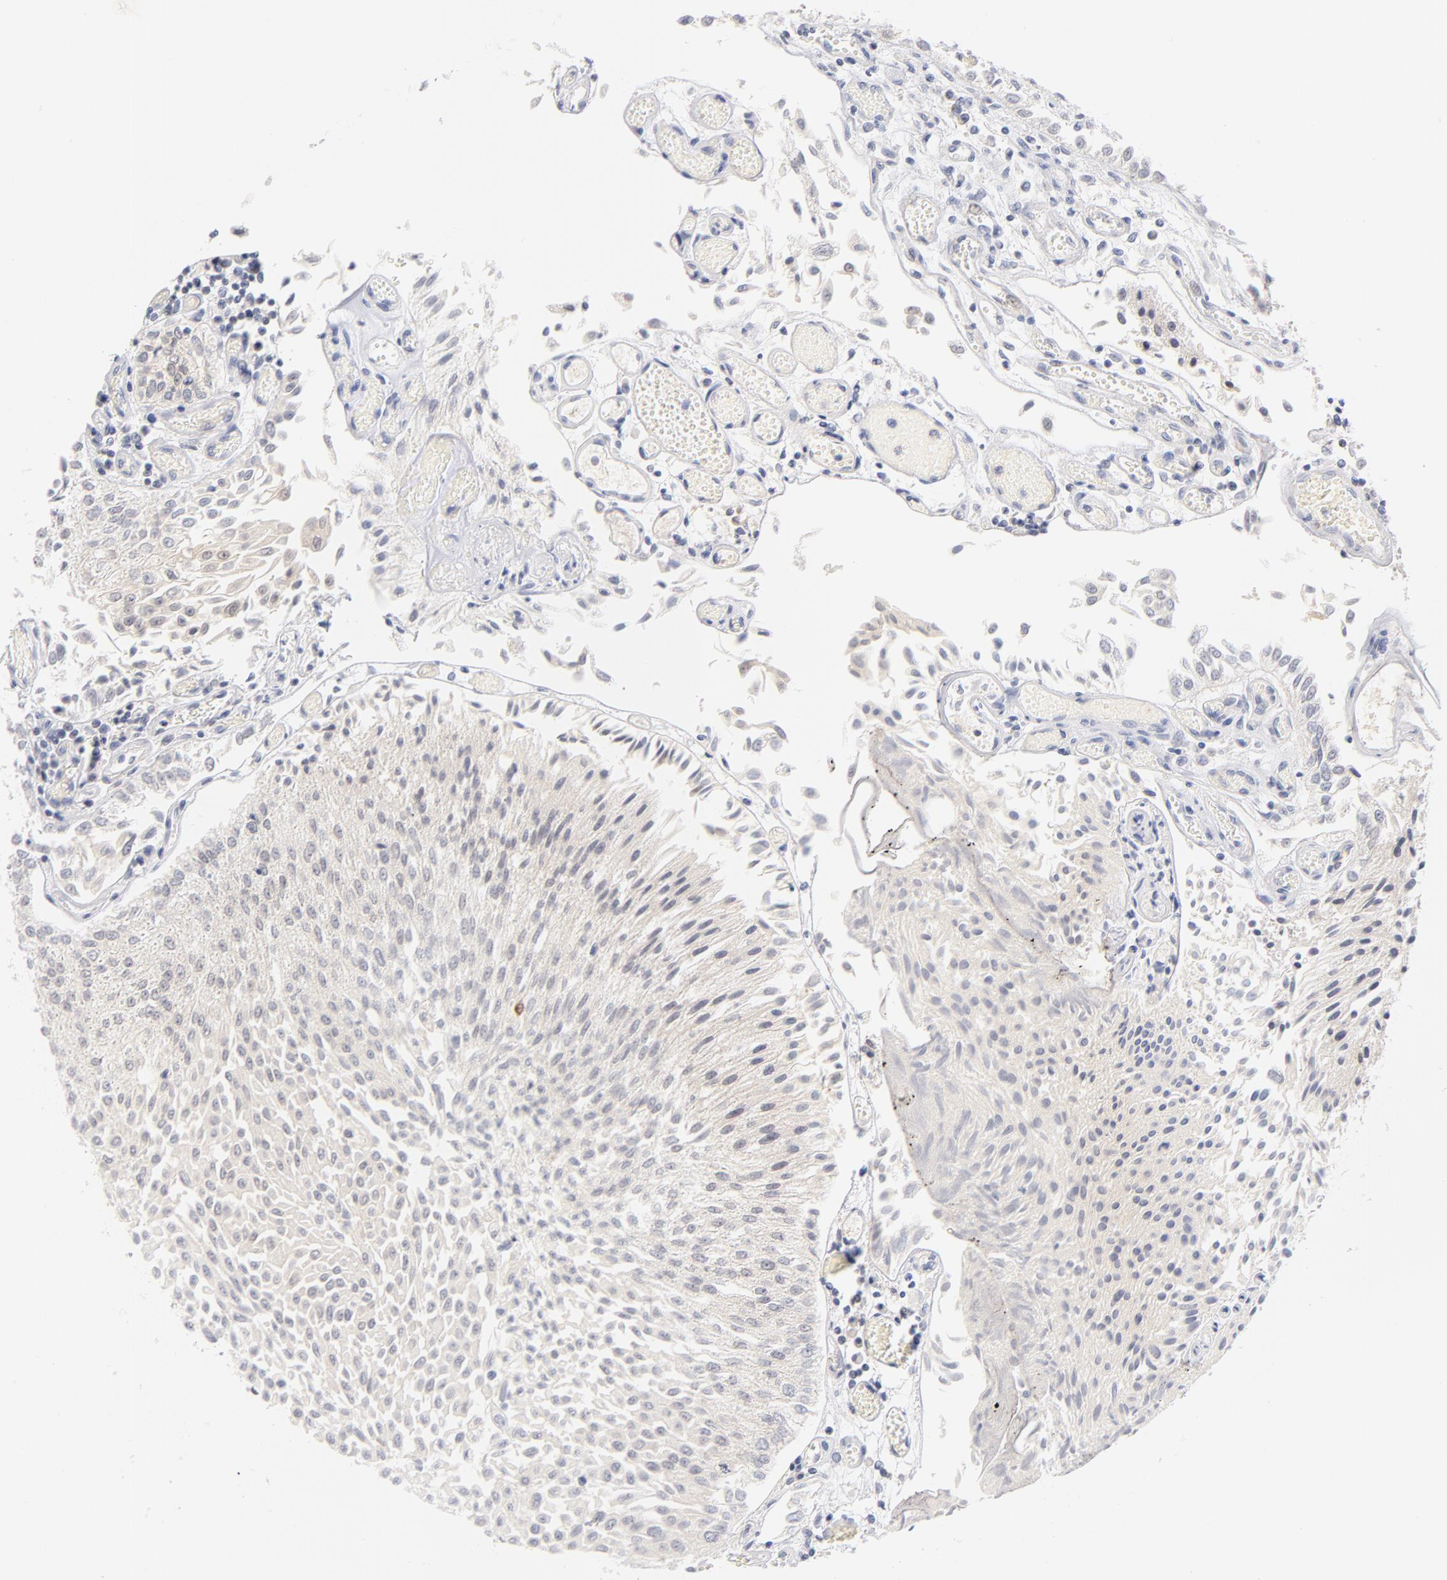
{"staining": {"intensity": "weak", "quantity": "<25%", "location": "cytoplasmic/membranous"}, "tissue": "urothelial cancer", "cell_type": "Tumor cells", "image_type": "cancer", "snomed": [{"axis": "morphology", "description": "Urothelial carcinoma, Low grade"}, {"axis": "topography", "description": "Urinary bladder"}], "caption": "Immunohistochemistry (IHC) histopathology image of neoplastic tissue: human urothelial carcinoma (low-grade) stained with DAB (3,3'-diaminobenzidine) displays no significant protein staining in tumor cells. Brightfield microscopy of immunohistochemistry (IHC) stained with DAB (brown) and hematoxylin (blue), captured at high magnification.", "gene": "CASP6", "patient": {"sex": "male", "age": 86}}